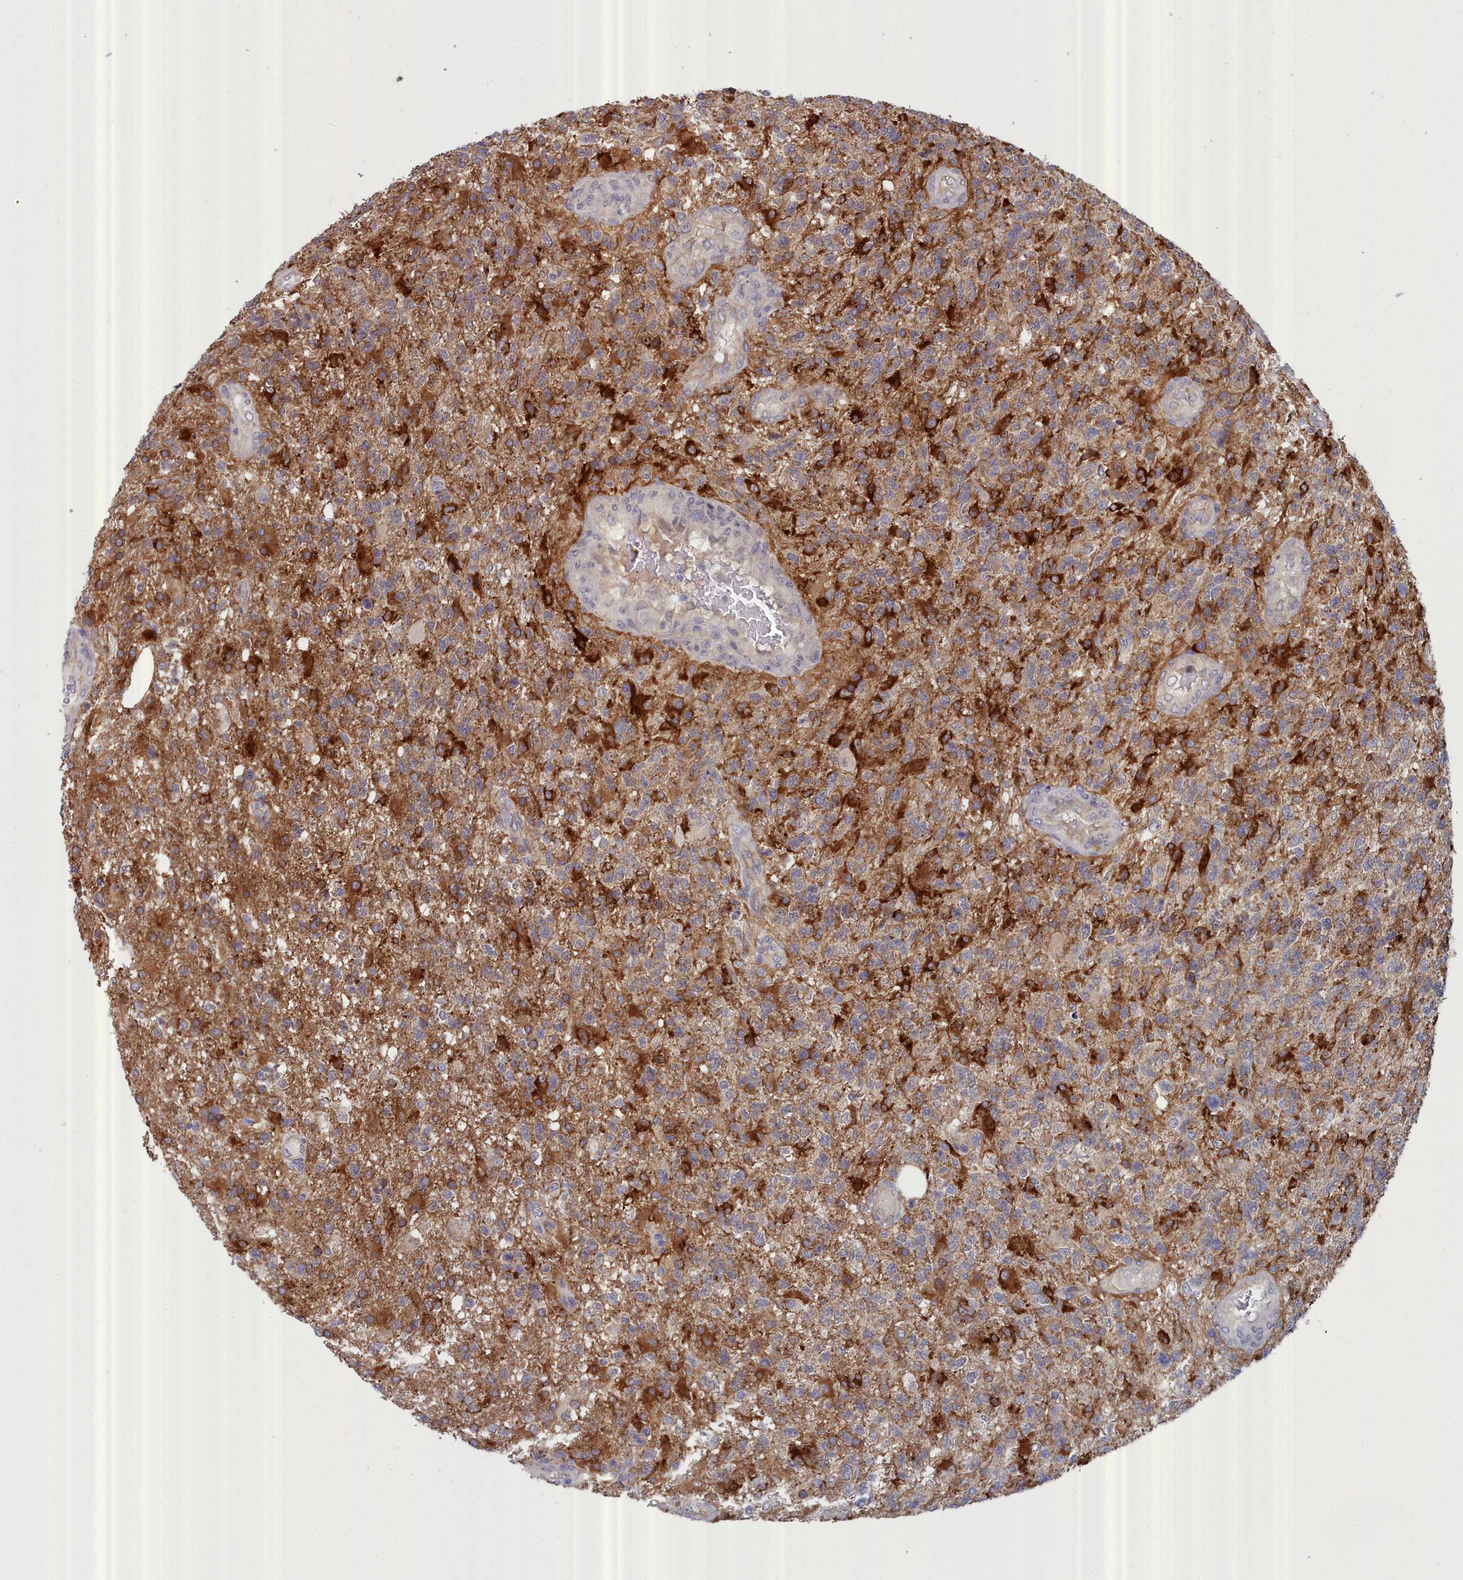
{"staining": {"intensity": "strong", "quantity": "<25%", "location": "cytoplasmic/membranous"}, "tissue": "glioma", "cell_type": "Tumor cells", "image_type": "cancer", "snomed": [{"axis": "morphology", "description": "Glioma, malignant, High grade"}, {"axis": "topography", "description": "Brain"}], "caption": "A brown stain shows strong cytoplasmic/membranous expression of a protein in glioma tumor cells.", "gene": "RDX", "patient": {"sex": "male", "age": 56}}